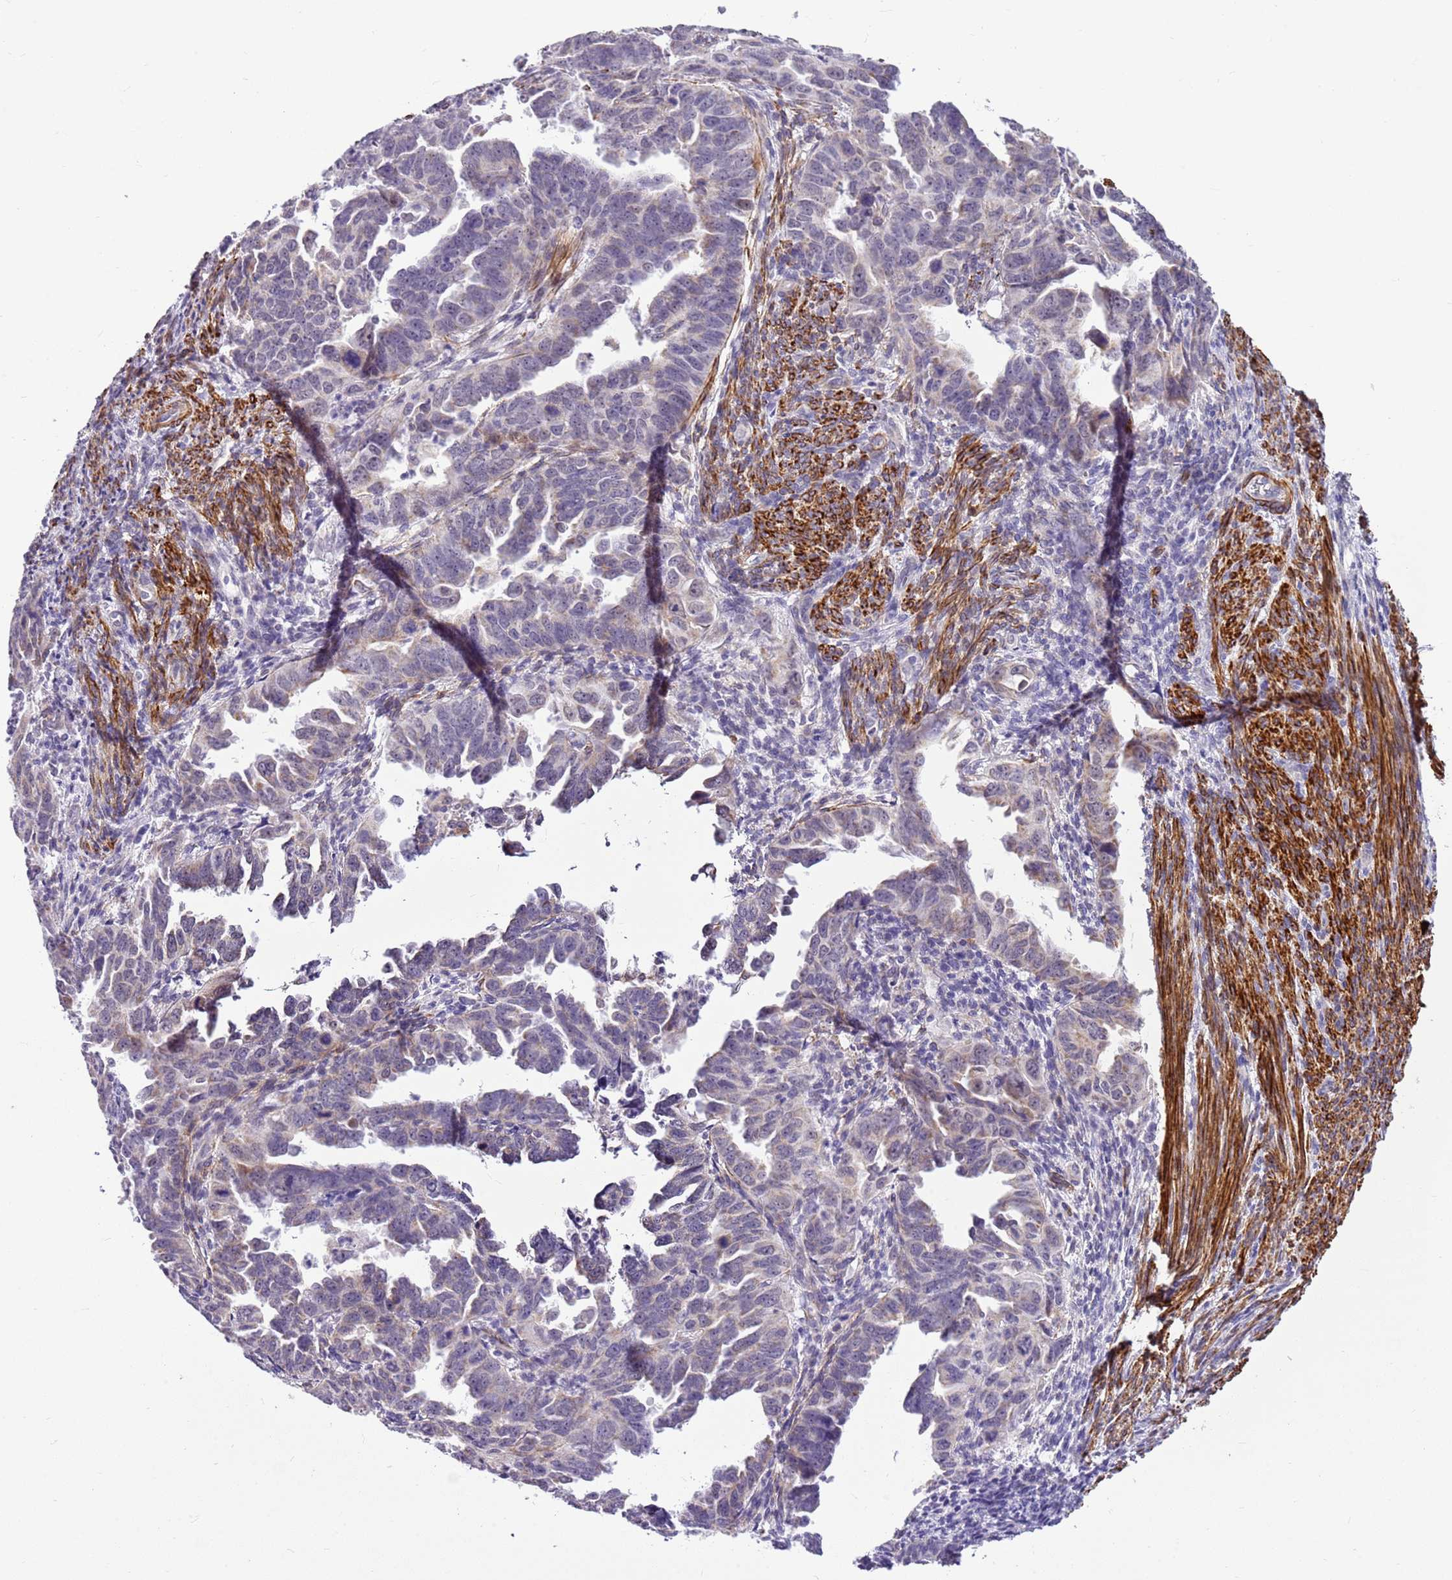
{"staining": {"intensity": "weak", "quantity": "<25%", "location": "cytoplasmic/membranous"}, "tissue": "endometrial cancer", "cell_type": "Tumor cells", "image_type": "cancer", "snomed": [{"axis": "morphology", "description": "Adenocarcinoma, NOS"}, {"axis": "topography", "description": "Endometrium"}], "caption": "DAB immunohistochemical staining of endometrial cancer reveals no significant positivity in tumor cells.", "gene": "SMIM4", "patient": {"sex": "female", "age": 65}}